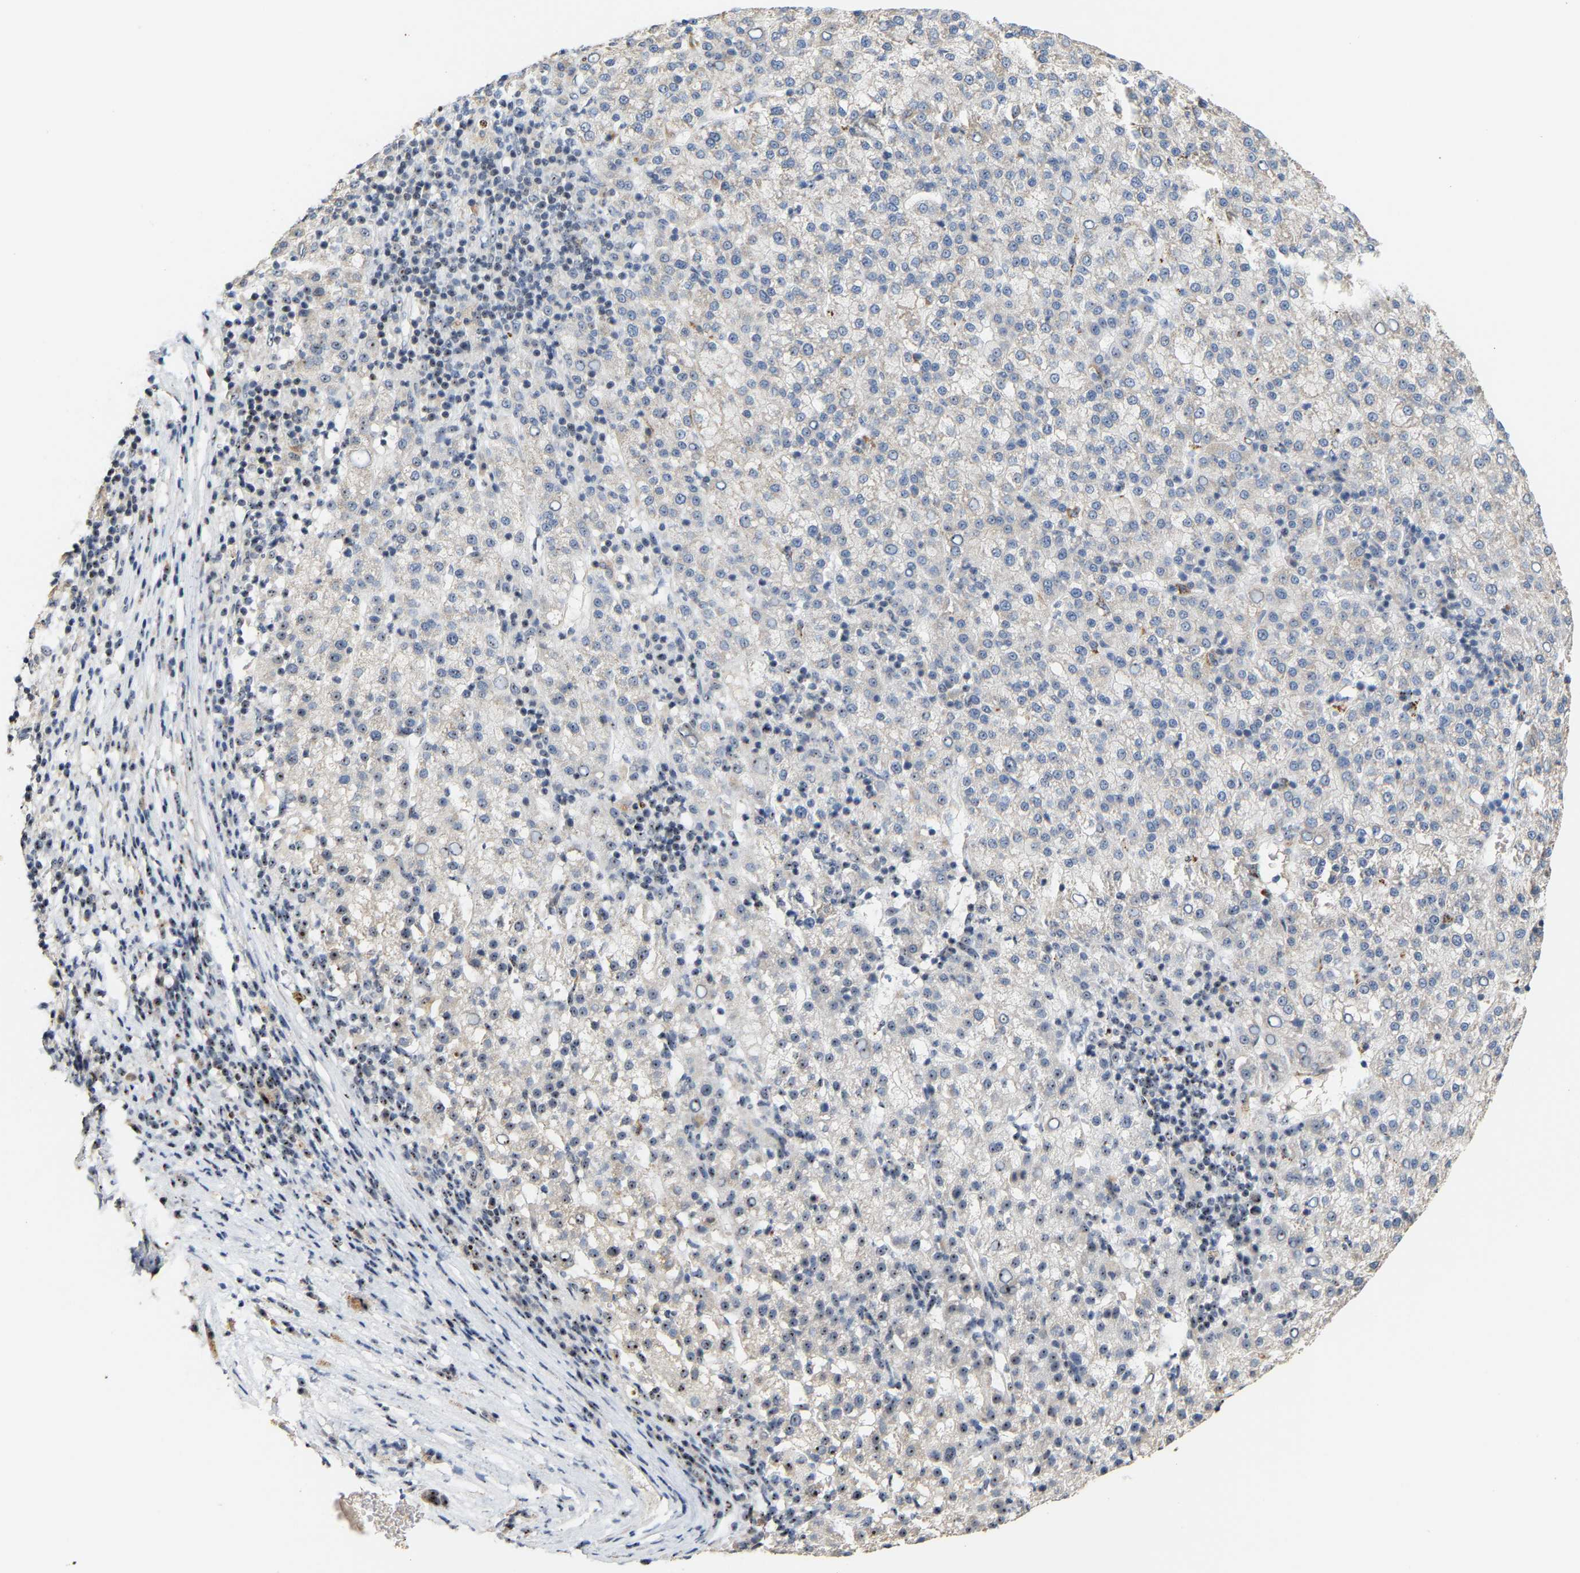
{"staining": {"intensity": "weak", "quantity": "<25%", "location": "nuclear"}, "tissue": "liver cancer", "cell_type": "Tumor cells", "image_type": "cancer", "snomed": [{"axis": "morphology", "description": "Carcinoma, Hepatocellular, NOS"}, {"axis": "topography", "description": "Liver"}], "caption": "DAB immunohistochemical staining of liver cancer (hepatocellular carcinoma) demonstrates no significant positivity in tumor cells.", "gene": "NOP58", "patient": {"sex": "female", "age": 58}}